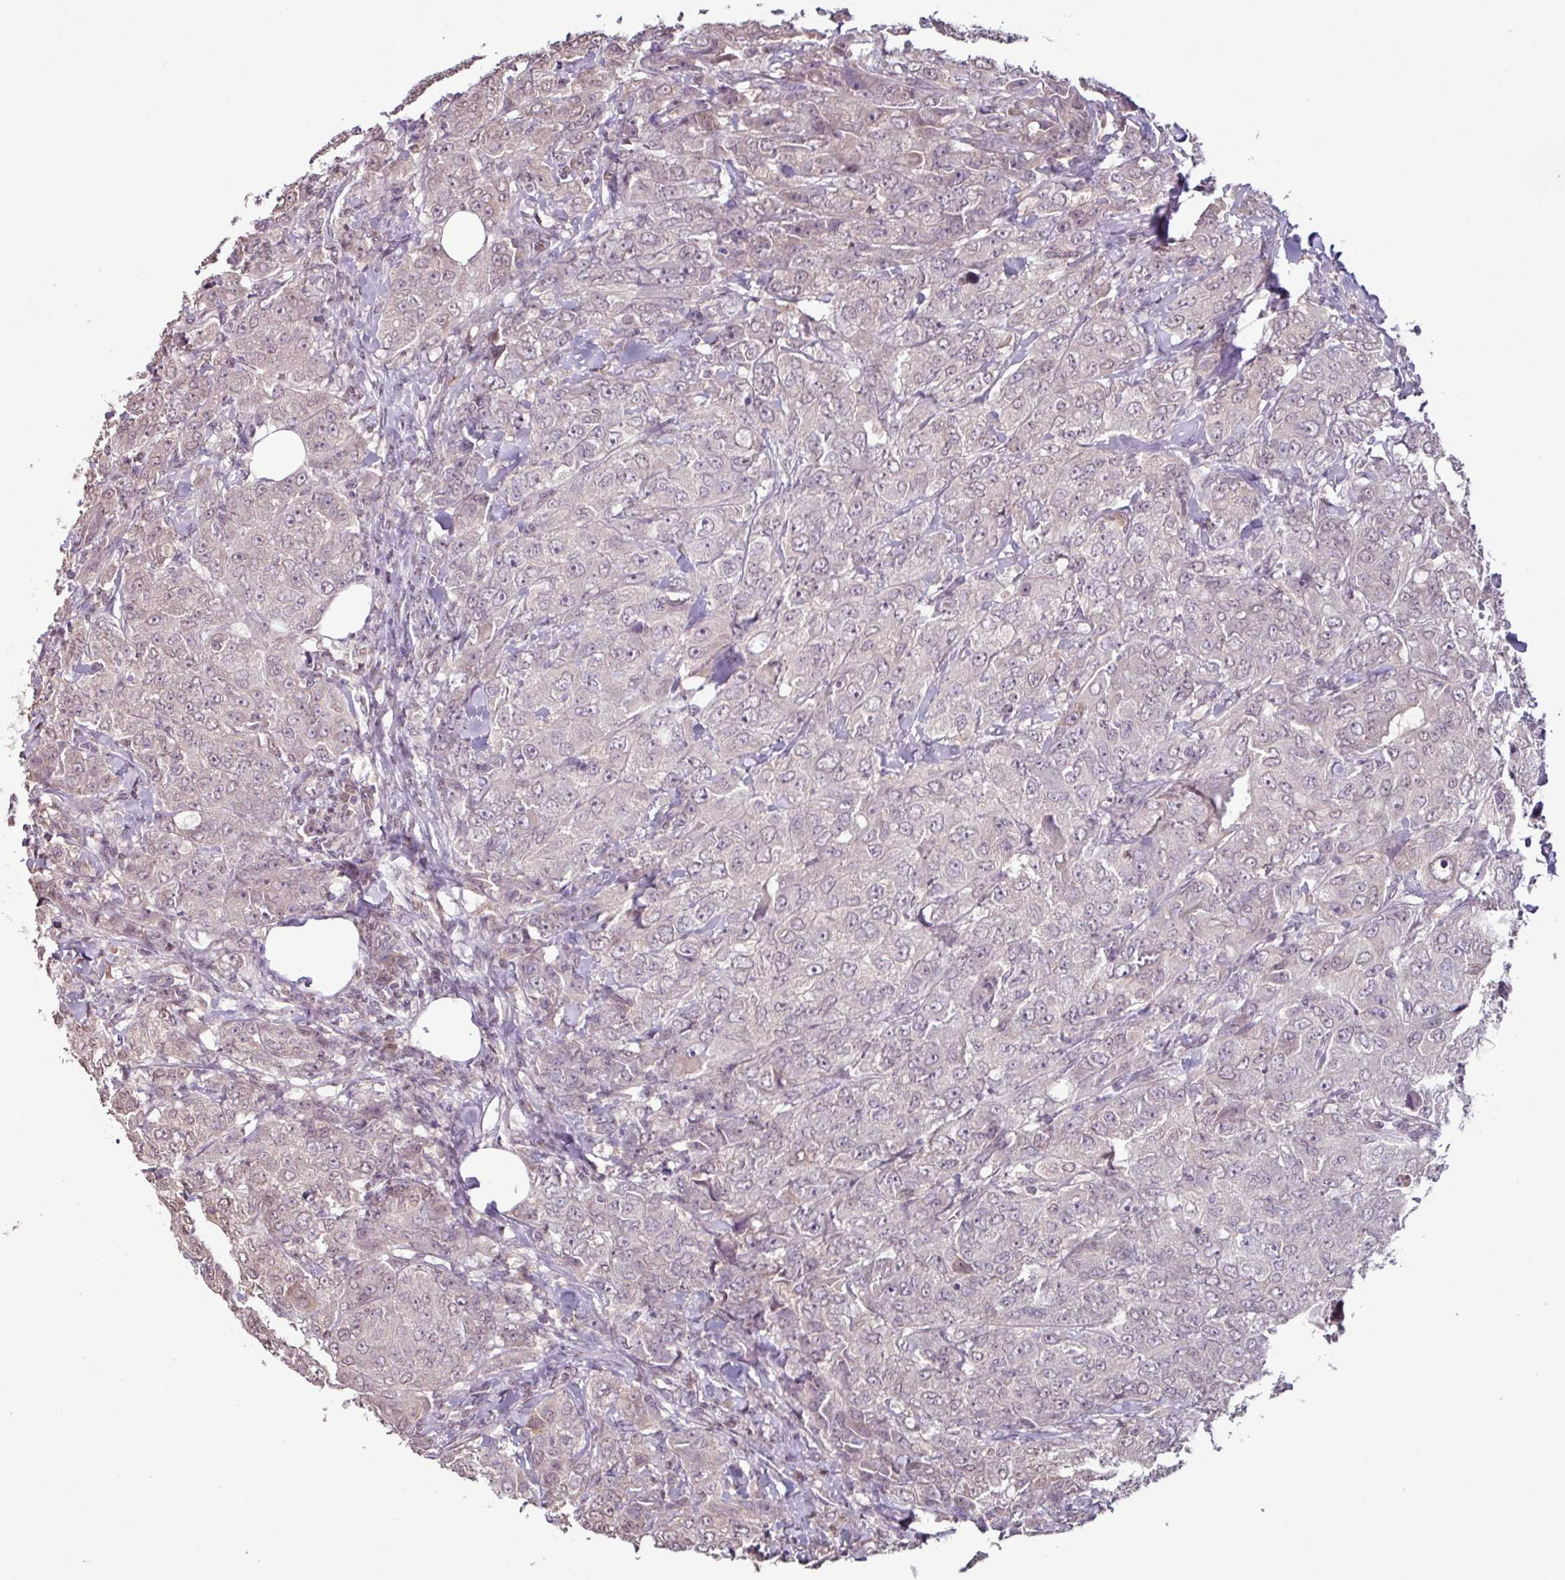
{"staining": {"intensity": "negative", "quantity": "none", "location": "none"}, "tissue": "breast cancer", "cell_type": "Tumor cells", "image_type": "cancer", "snomed": [{"axis": "morphology", "description": "Duct carcinoma"}, {"axis": "topography", "description": "Breast"}], "caption": "Immunohistochemical staining of human breast cancer shows no significant expression in tumor cells.", "gene": "SLC5A10", "patient": {"sex": "female", "age": 43}}